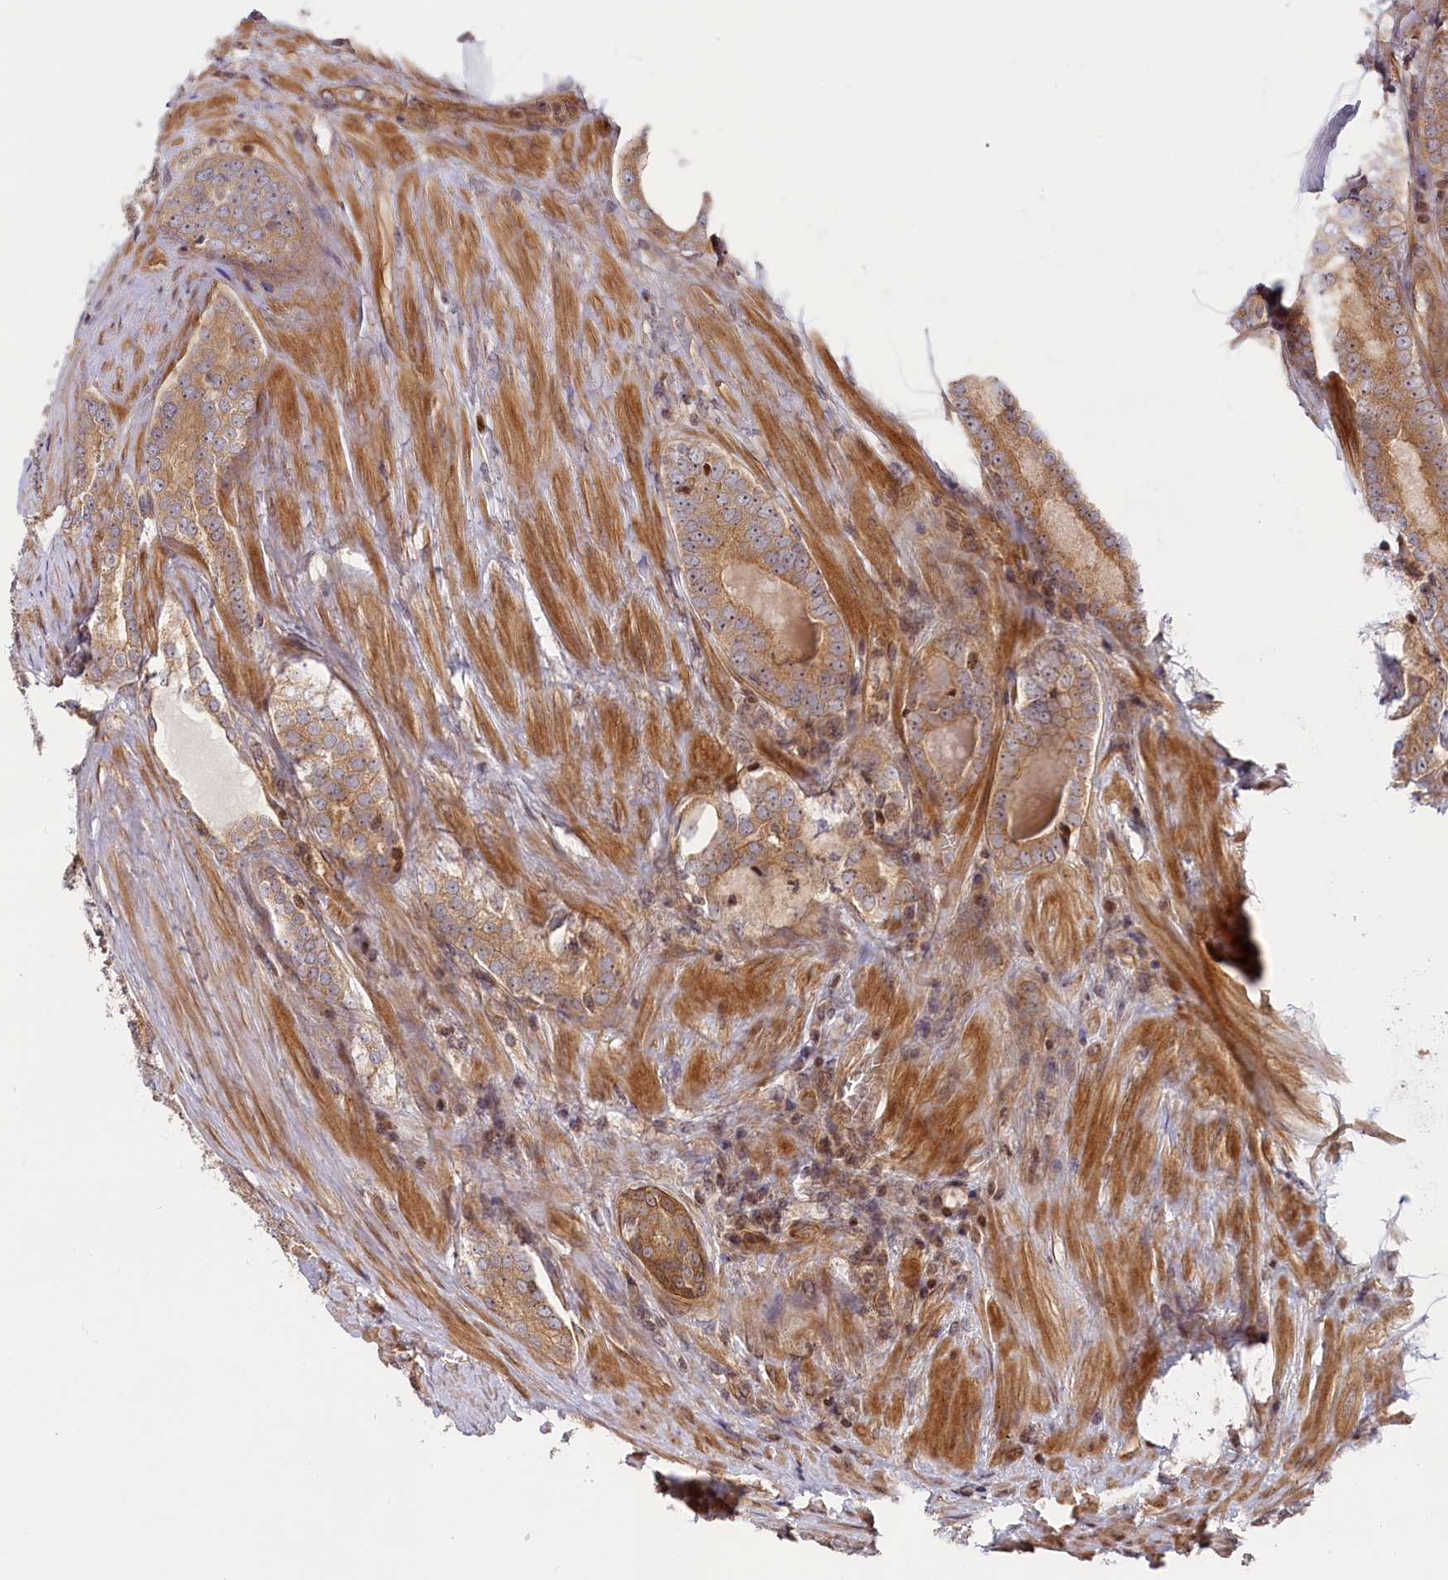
{"staining": {"intensity": "moderate", "quantity": ">75%", "location": "cytoplasmic/membranous"}, "tissue": "prostate cancer", "cell_type": "Tumor cells", "image_type": "cancer", "snomed": [{"axis": "morphology", "description": "Adenocarcinoma, Low grade"}, {"axis": "topography", "description": "Prostate"}], "caption": "Immunohistochemical staining of prostate cancer (low-grade adenocarcinoma) demonstrates moderate cytoplasmic/membranous protein positivity in about >75% of tumor cells.", "gene": "CEP44", "patient": {"sex": "male", "age": 68}}